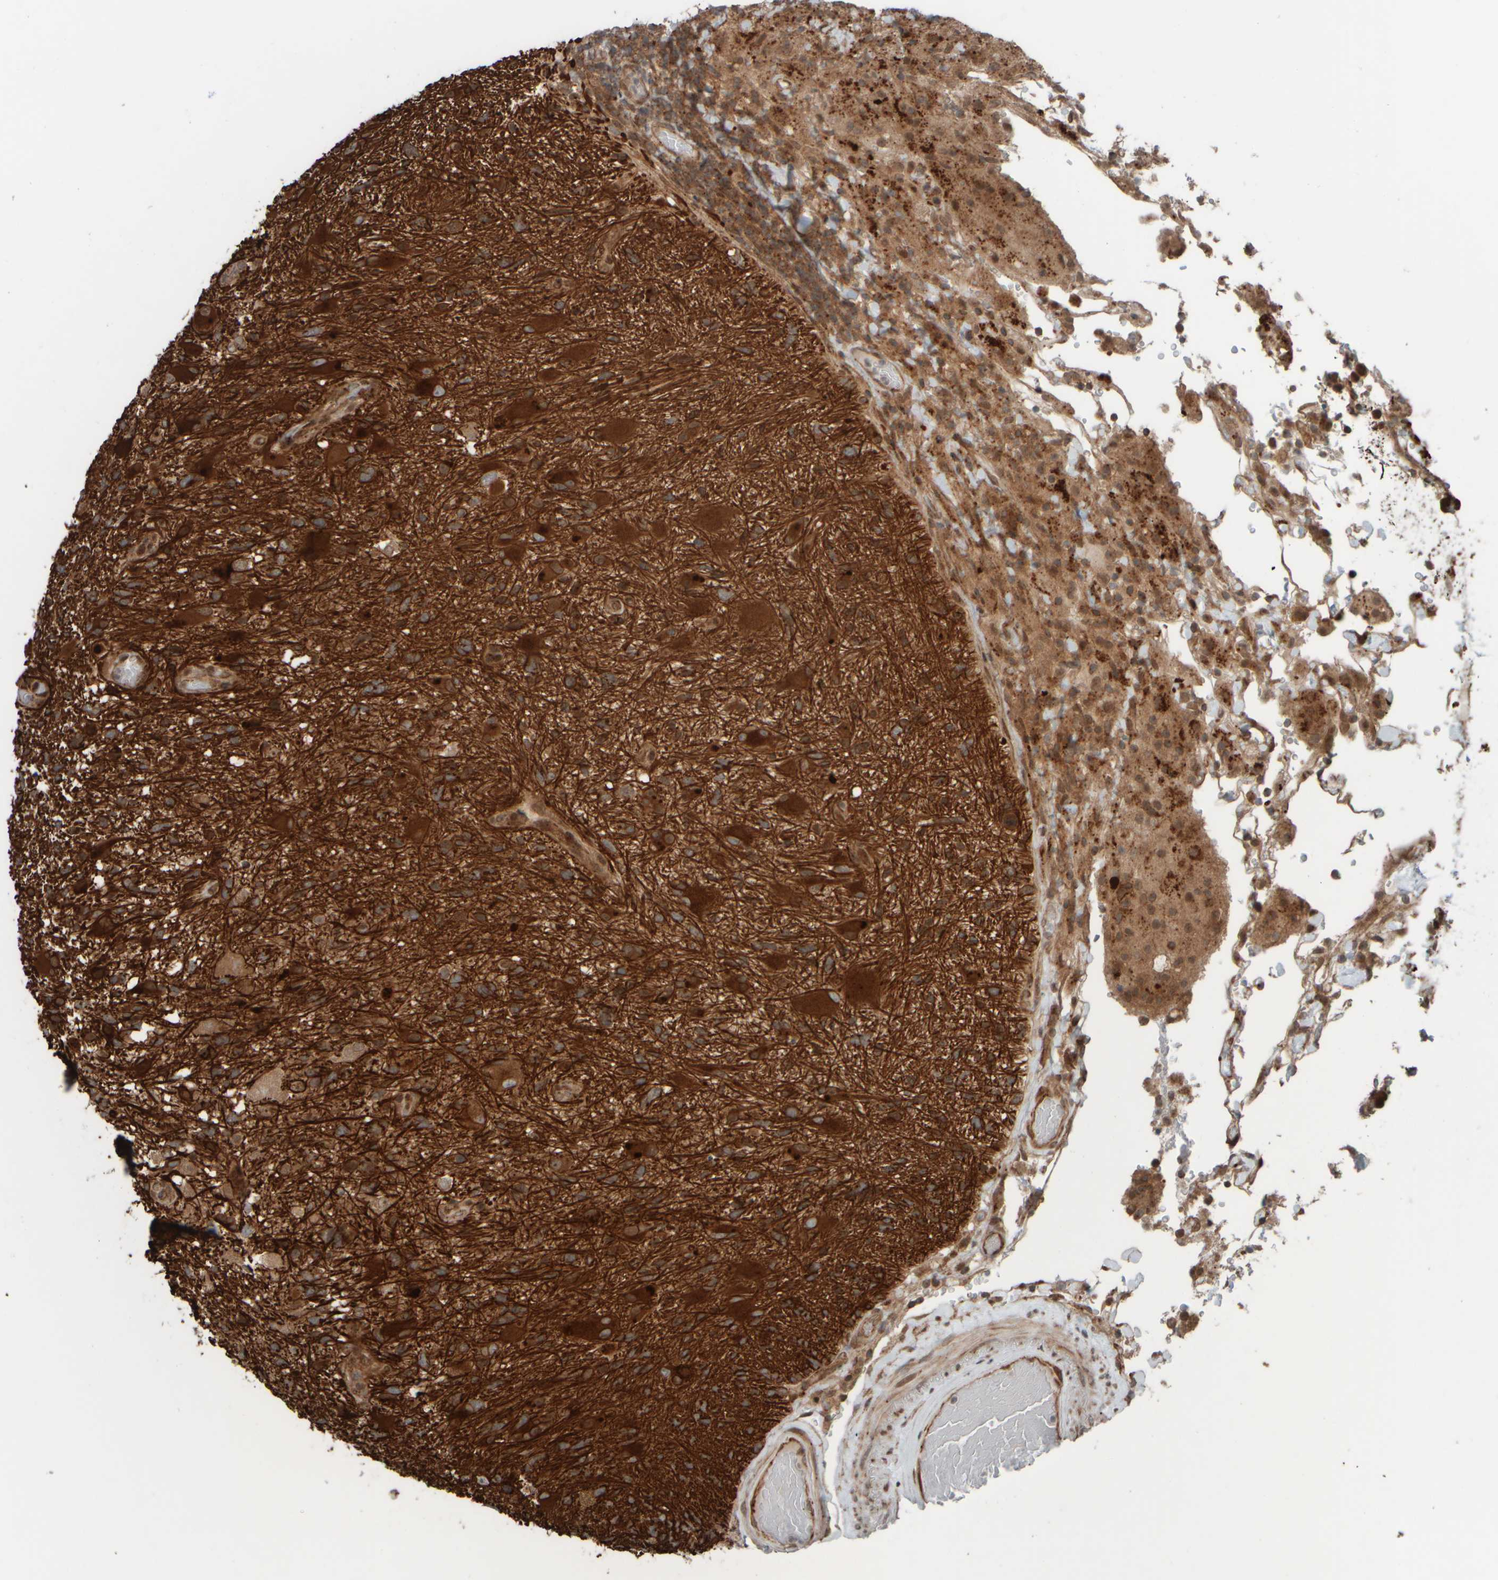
{"staining": {"intensity": "strong", "quantity": ">75%", "location": "cytoplasmic/membranous"}, "tissue": "glioma", "cell_type": "Tumor cells", "image_type": "cancer", "snomed": [{"axis": "morphology", "description": "Glioma, malignant, High grade"}, {"axis": "topography", "description": "Brain"}], "caption": "Protein expression analysis of human malignant high-grade glioma reveals strong cytoplasmic/membranous expression in approximately >75% of tumor cells.", "gene": "GIGYF1", "patient": {"sex": "male", "age": 33}}